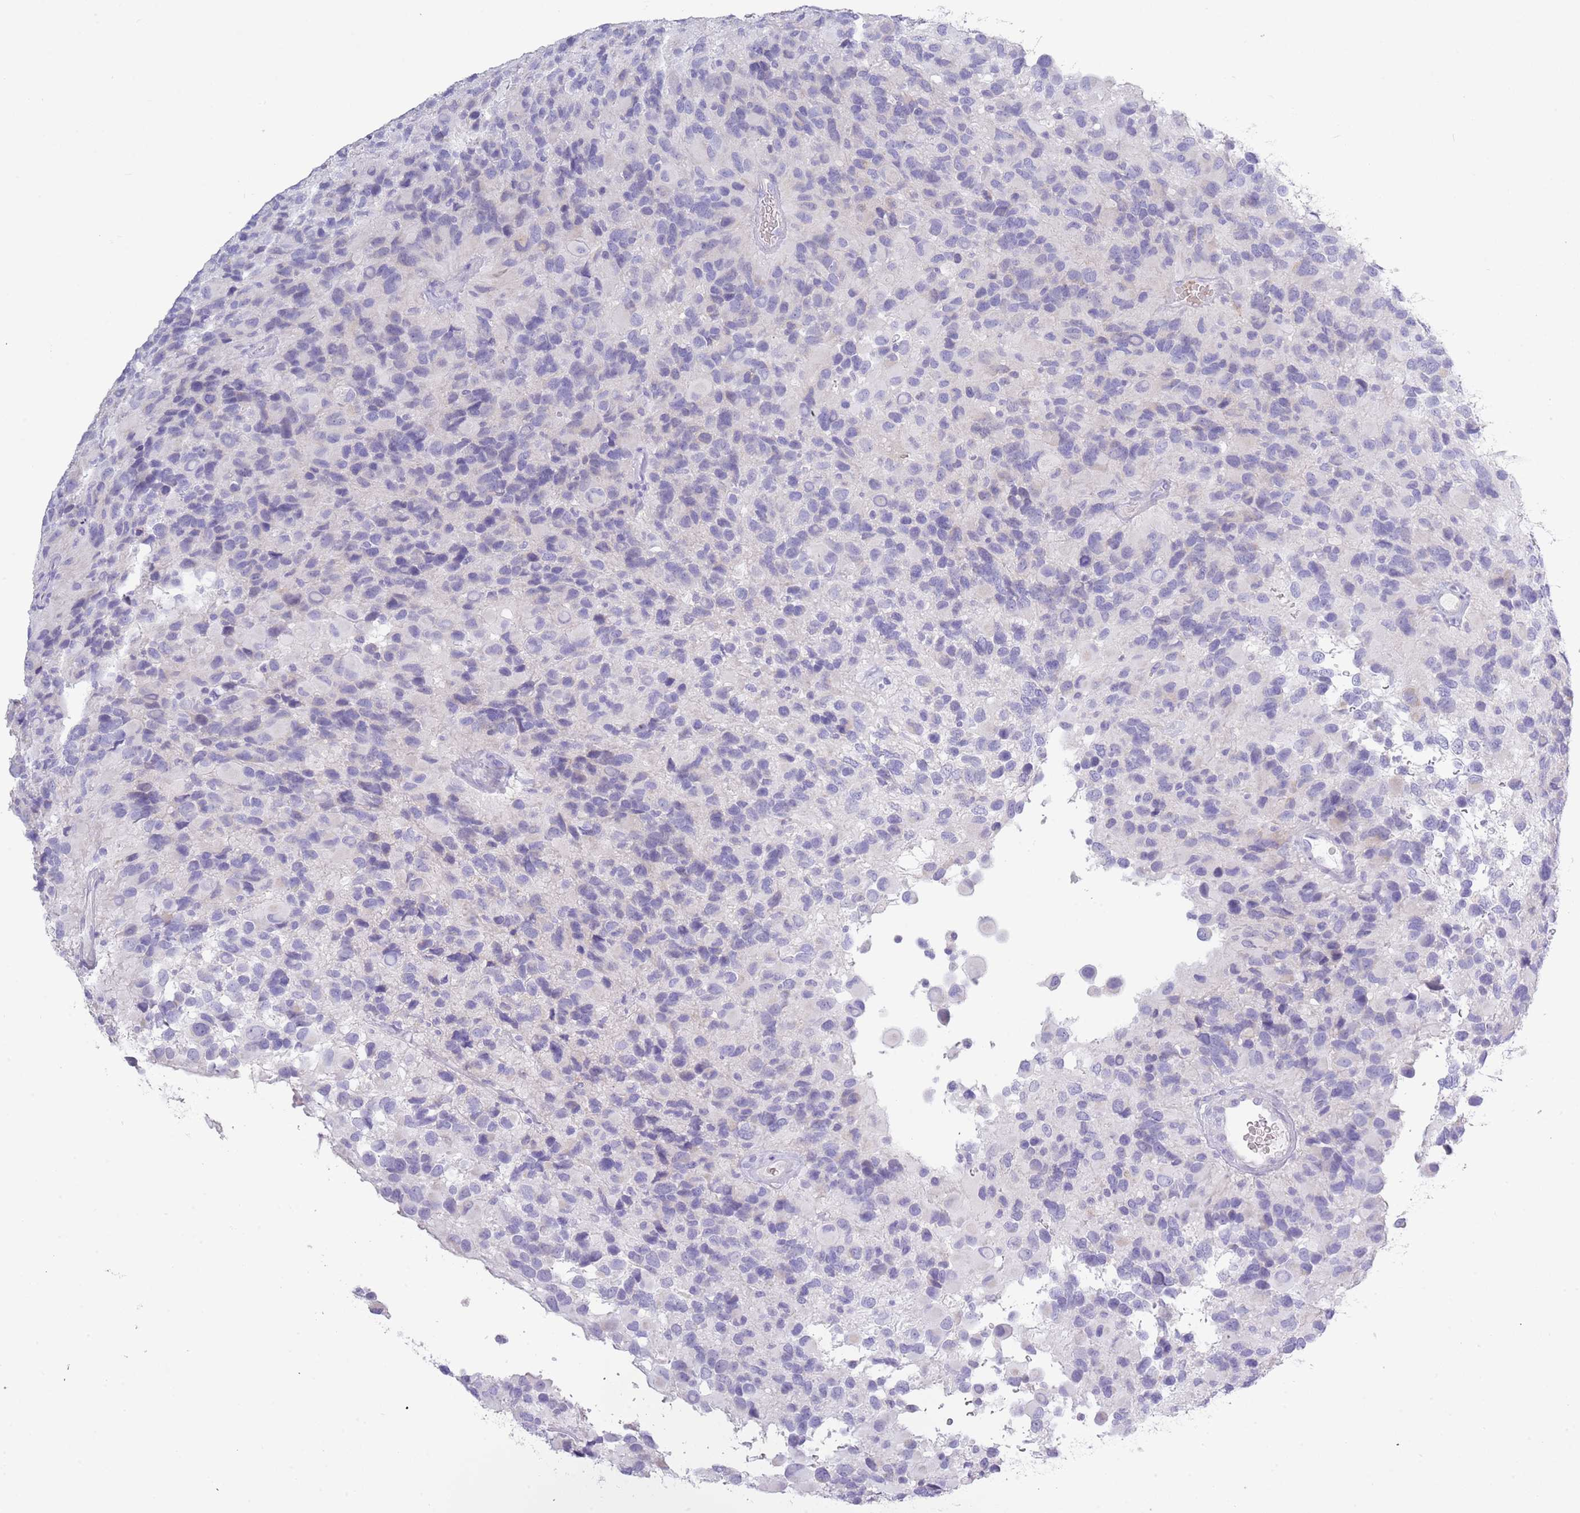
{"staining": {"intensity": "negative", "quantity": "none", "location": "none"}, "tissue": "glioma", "cell_type": "Tumor cells", "image_type": "cancer", "snomed": [{"axis": "morphology", "description": "Glioma, malignant, High grade"}, {"axis": "topography", "description": "Brain"}], "caption": "There is no significant staining in tumor cells of glioma.", "gene": "ACR", "patient": {"sex": "male", "age": 77}}